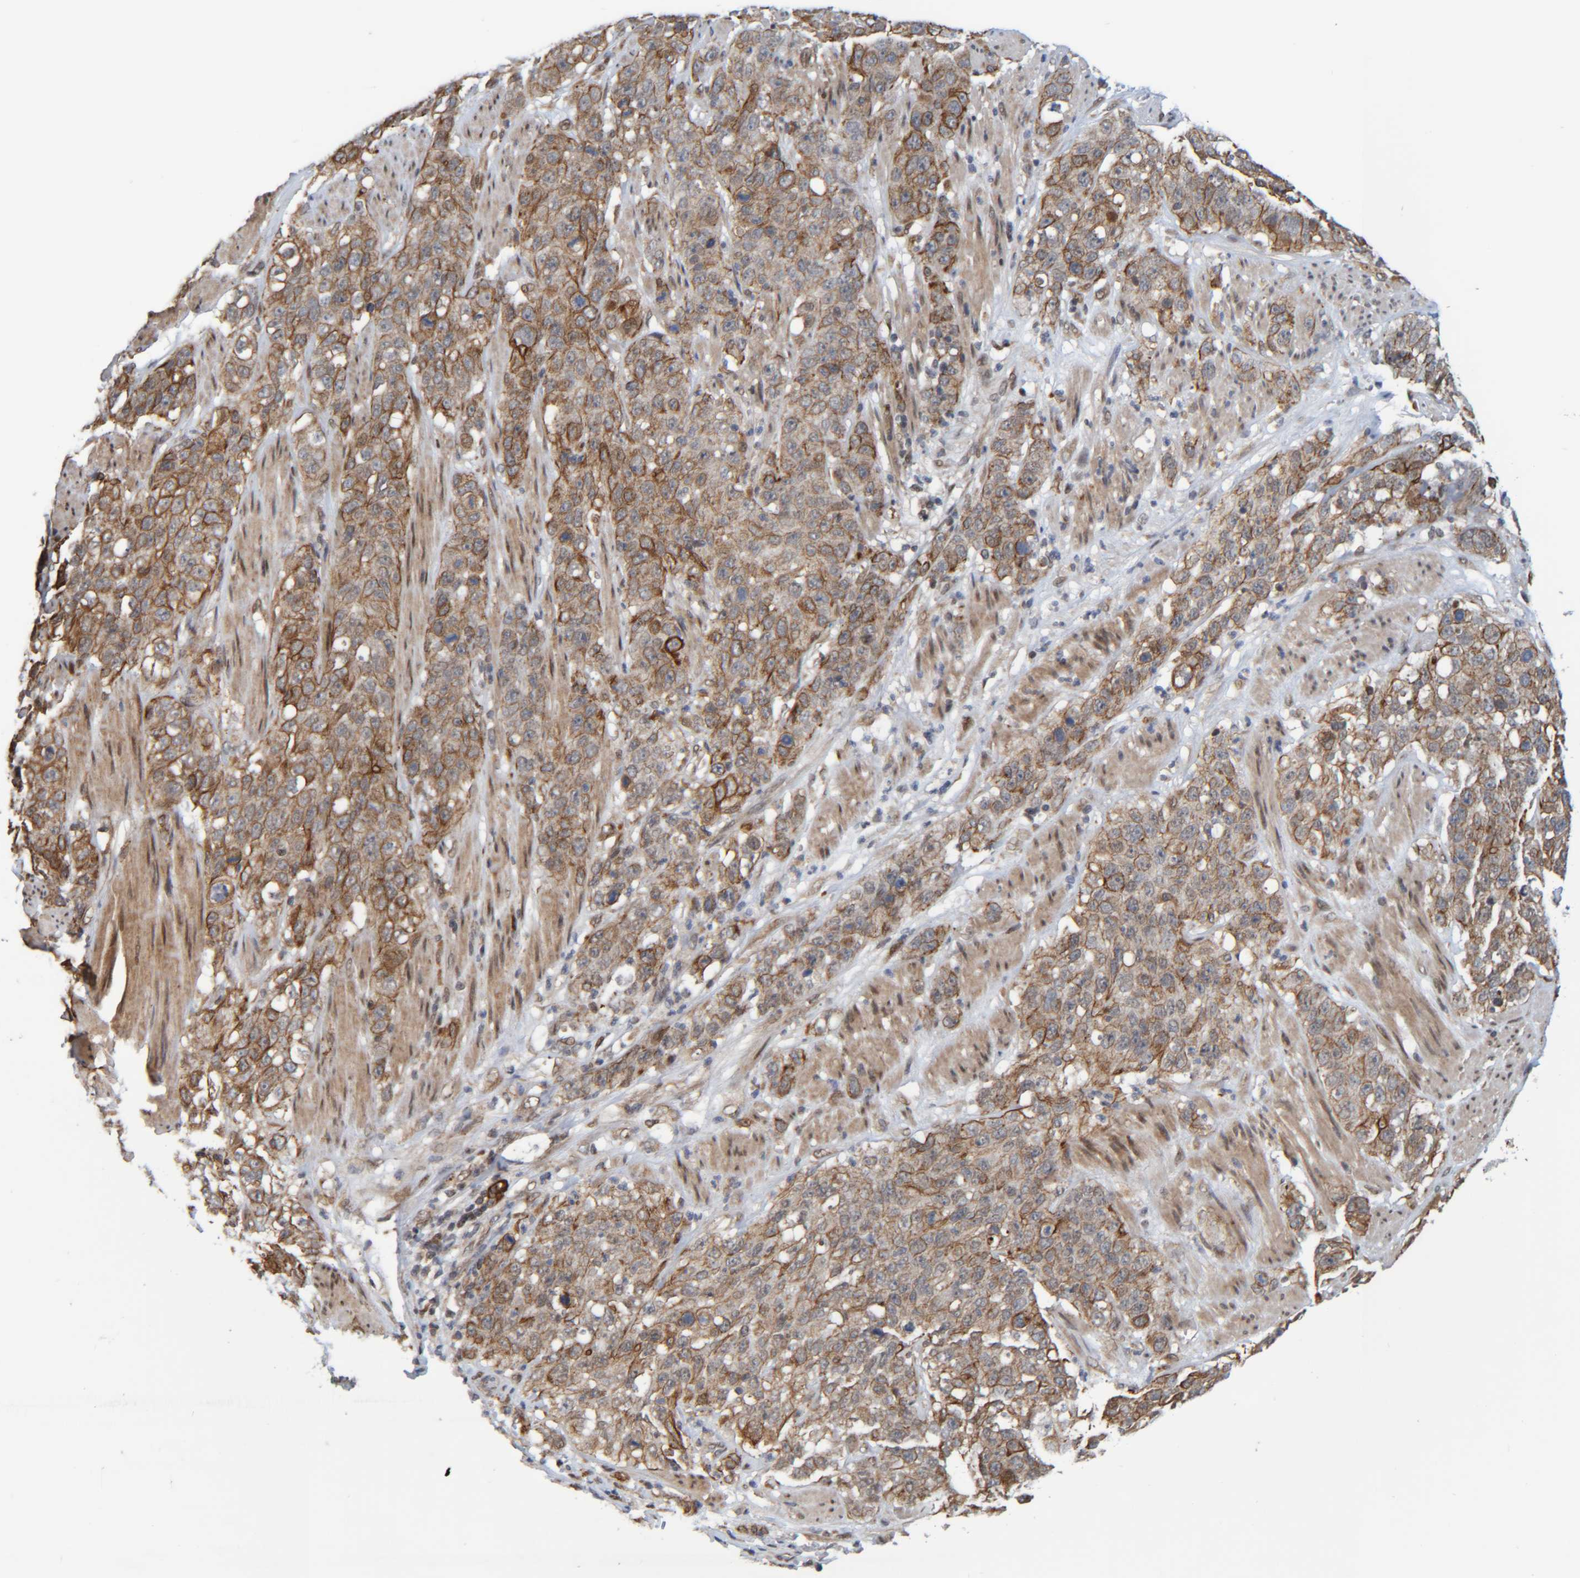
{"staining": {"intensity": "moderate", "quantity": ">75%", "location": "cytoplasmic/membranous"}, "tissue": "stomach cancer", "cell_type": "Tumor cells", "image_type": "cancer", "snomed": [{"axis": "morphology", "description": "Adenocarcinoma, NOS"}, {"axis": "topography", "description": "Stomach"}], "caption": "A high-resolution image shows immunohistochemistry (IHC) staining of adenocarcinoma (stomach), which demonstrates moderate cytoplasmic/membranous expression in approximately >75% of tumor cells.", "gene": "CCDC57", "patient": {"sex": "male", "age": 48}}